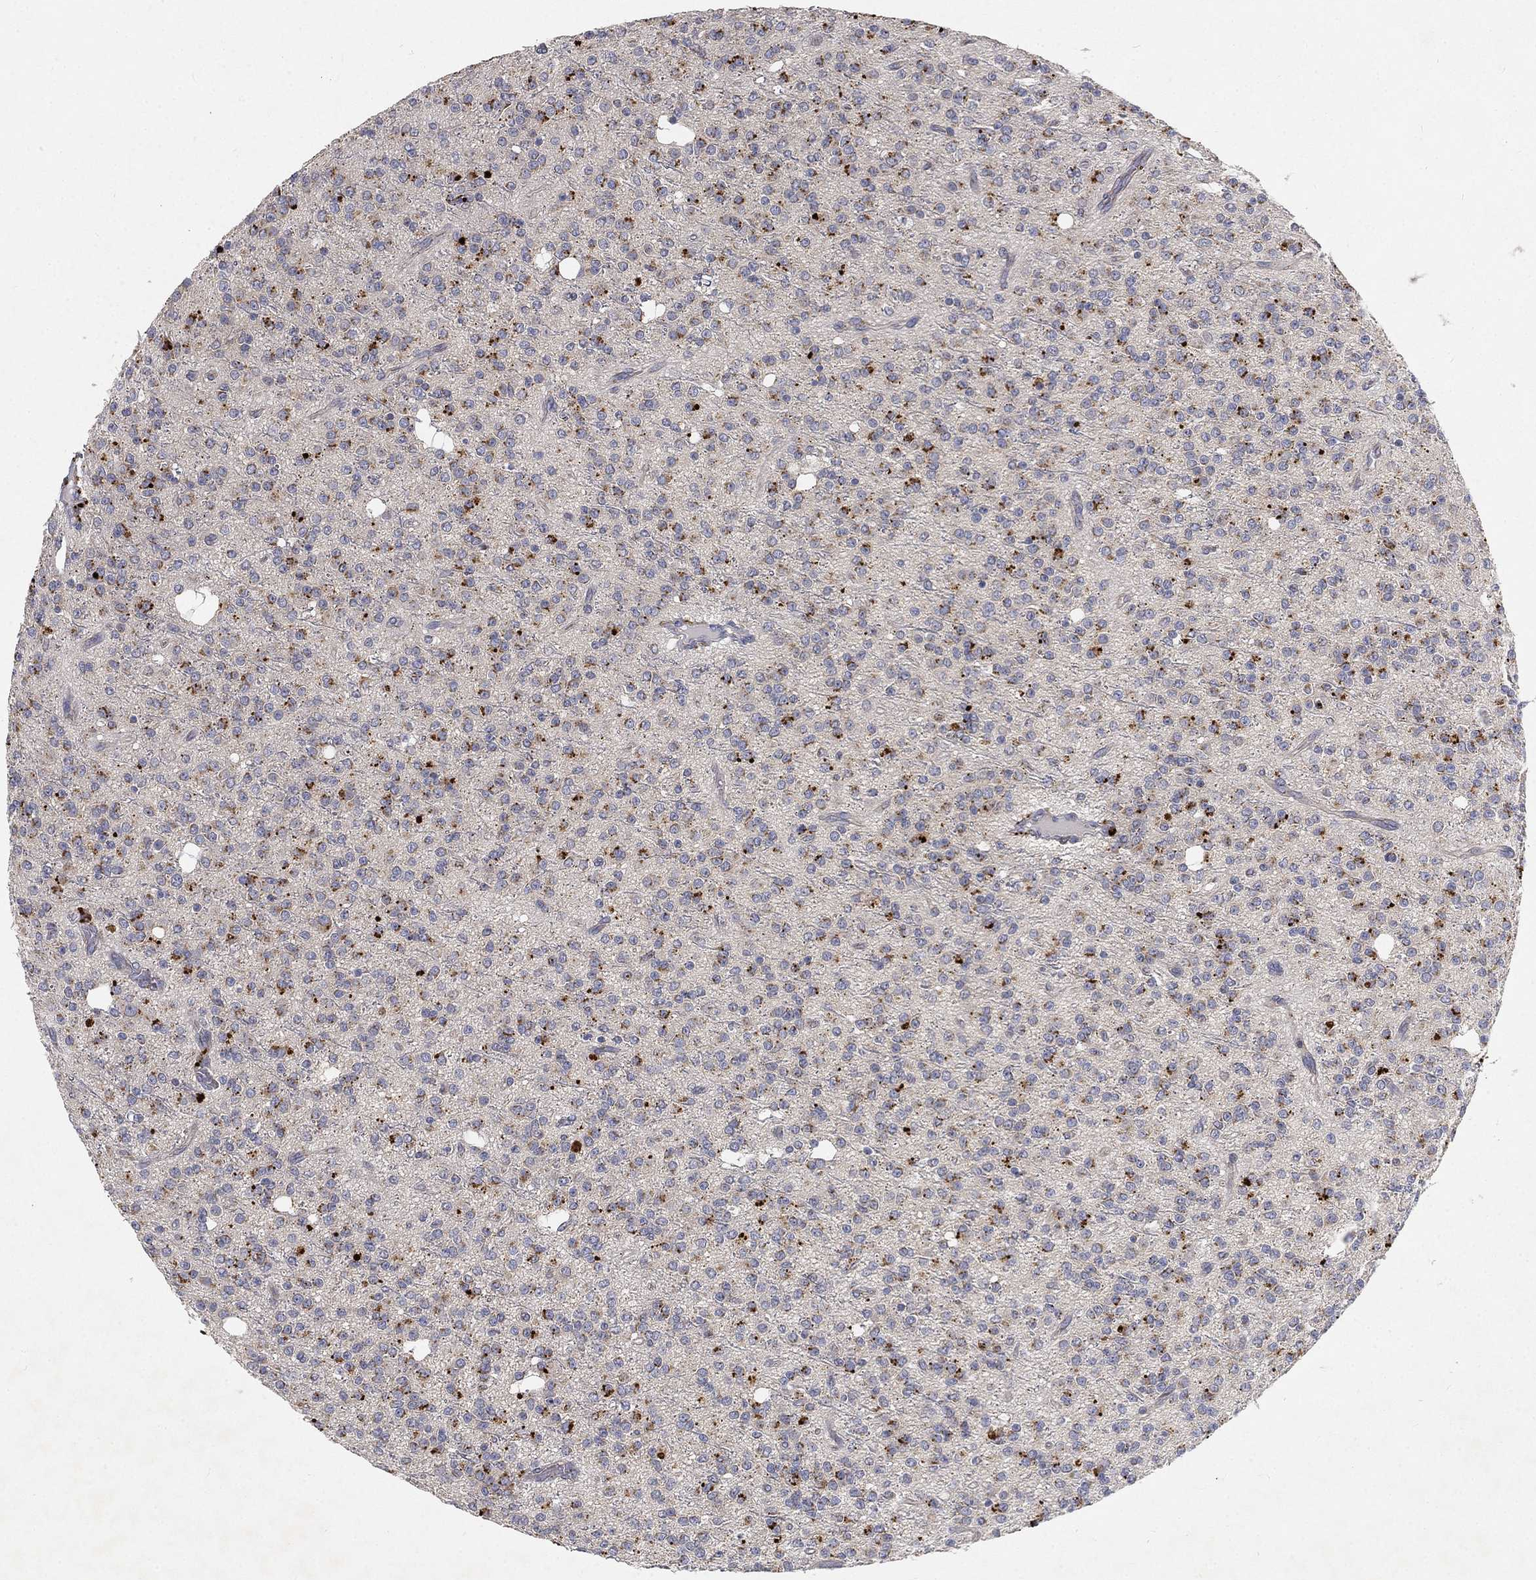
{"staining": {"intensity": "strong", "quantity": "<25%", "location": "cytoplasmic/membranous"}, "tissue": "glioma", "cell_type": "Tumor cells", "image_type": "cancer", "snomed": [{"axis": "morphology", "description": "Glioma, malignant, Low grade"}, {"axis": "topography", "description": "Brain"}], "caption": "IHC micrograph of human malignant glioma (low-grade) stained for a protein (brown), which displays medium levels of strong cytoplasmic/membranous positivity in approximately <25% of tumor cells.", "gene": "CTSL", "patient": {"sex": "male", "age": 27}}